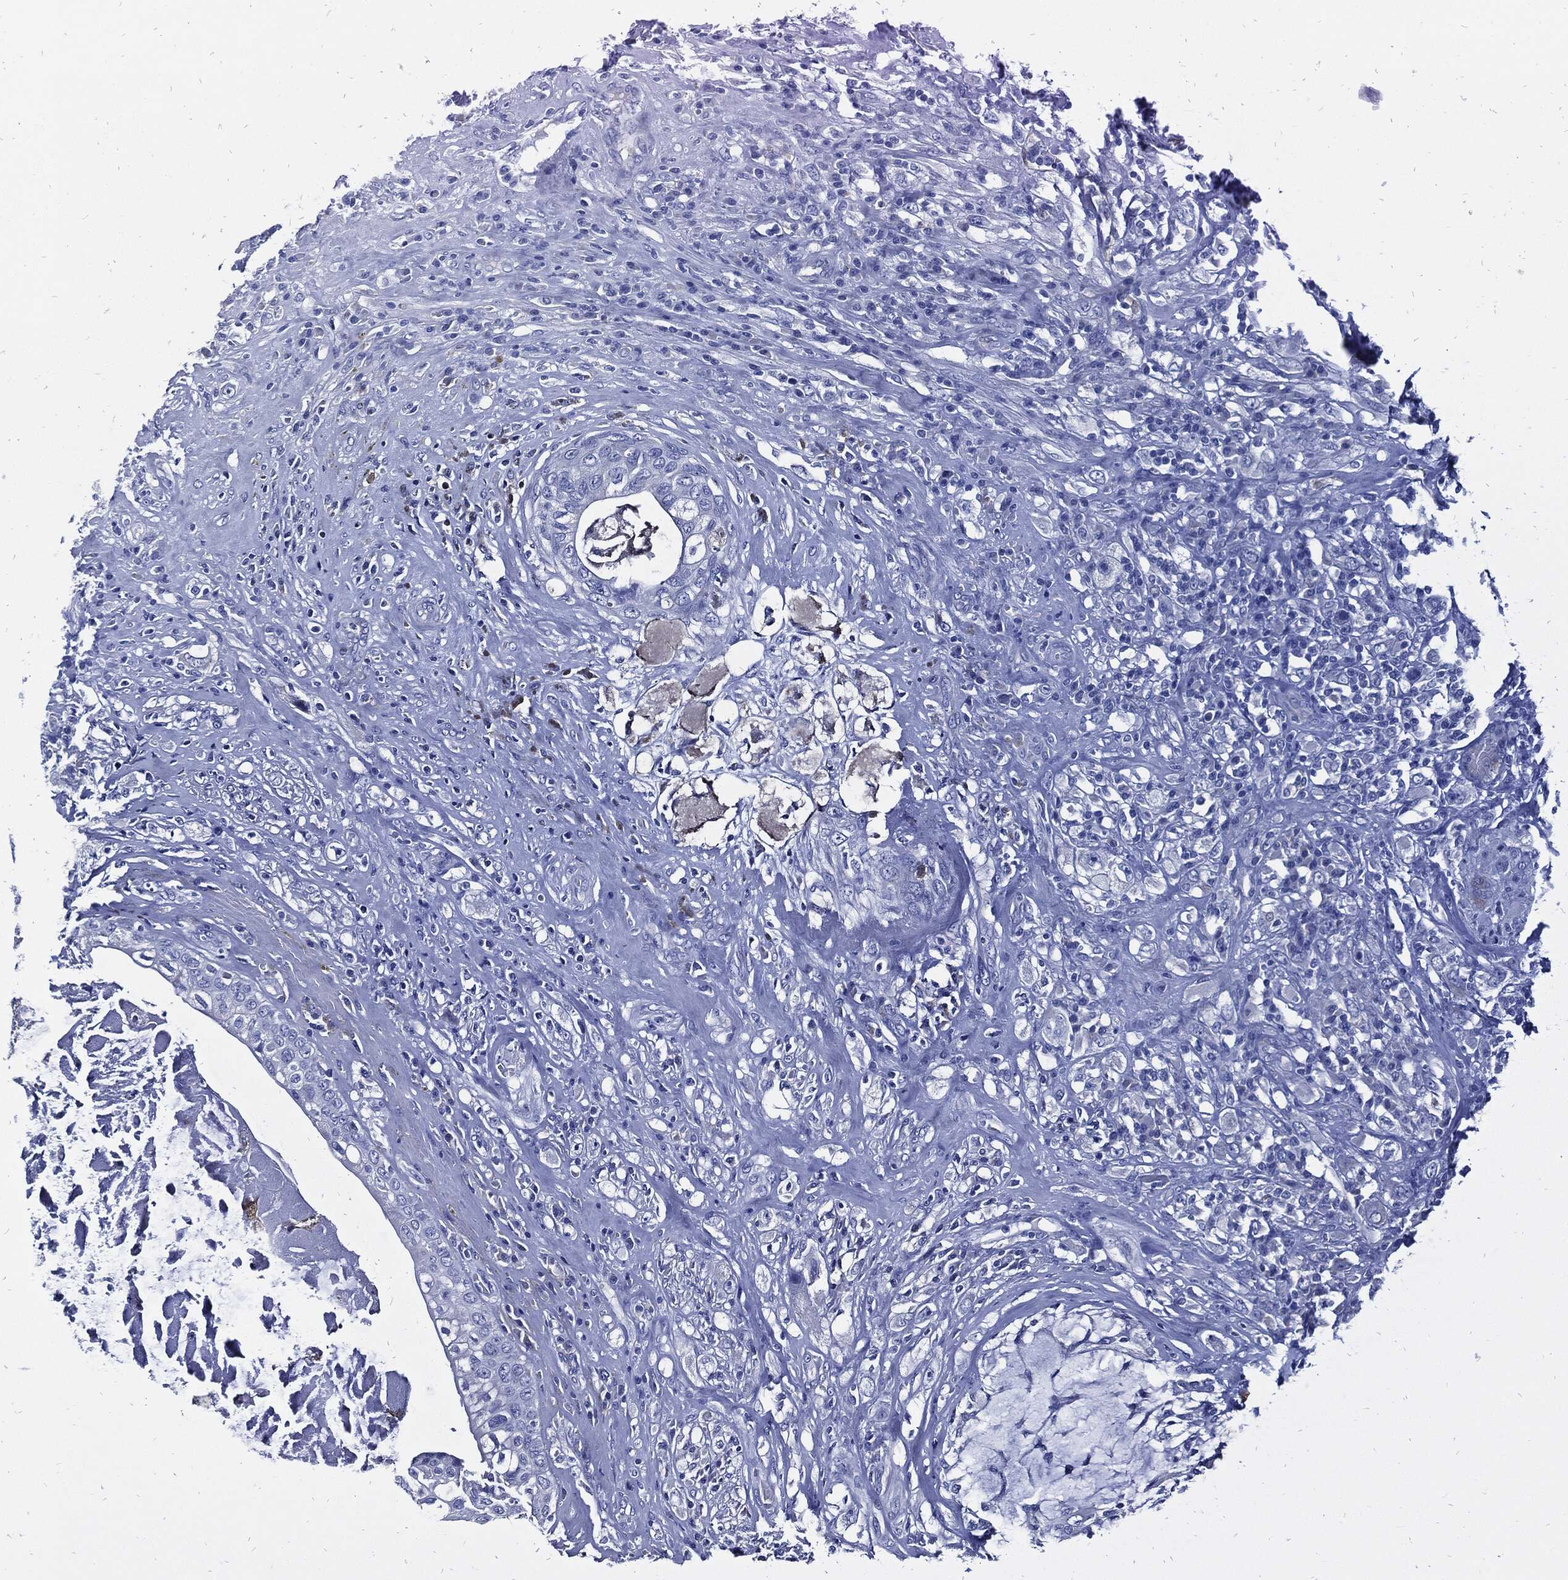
{"staining": {"intensity": "negative", "quantity": "none", "location": "none"}, "tissue": "testis cancer", "cell_type": "Tumor cells", "image_type": "cancer", "snomed": [{"axis": "morphology", "description": "Necrosis, NOS"}, {"axis": "morphology", "description": "Carcinoma, Embryonal, NOS"}, {"axis": "topography", "description": "Testis"}], "caption": "There is no significant positivity in tumor cells of testis embryonal carcinoma. (DAB immunohistochemistry (IHC) with hematoxylin counter stain).", "gene": "FABP4", "patient": {"sex": "male", "age": 19}}